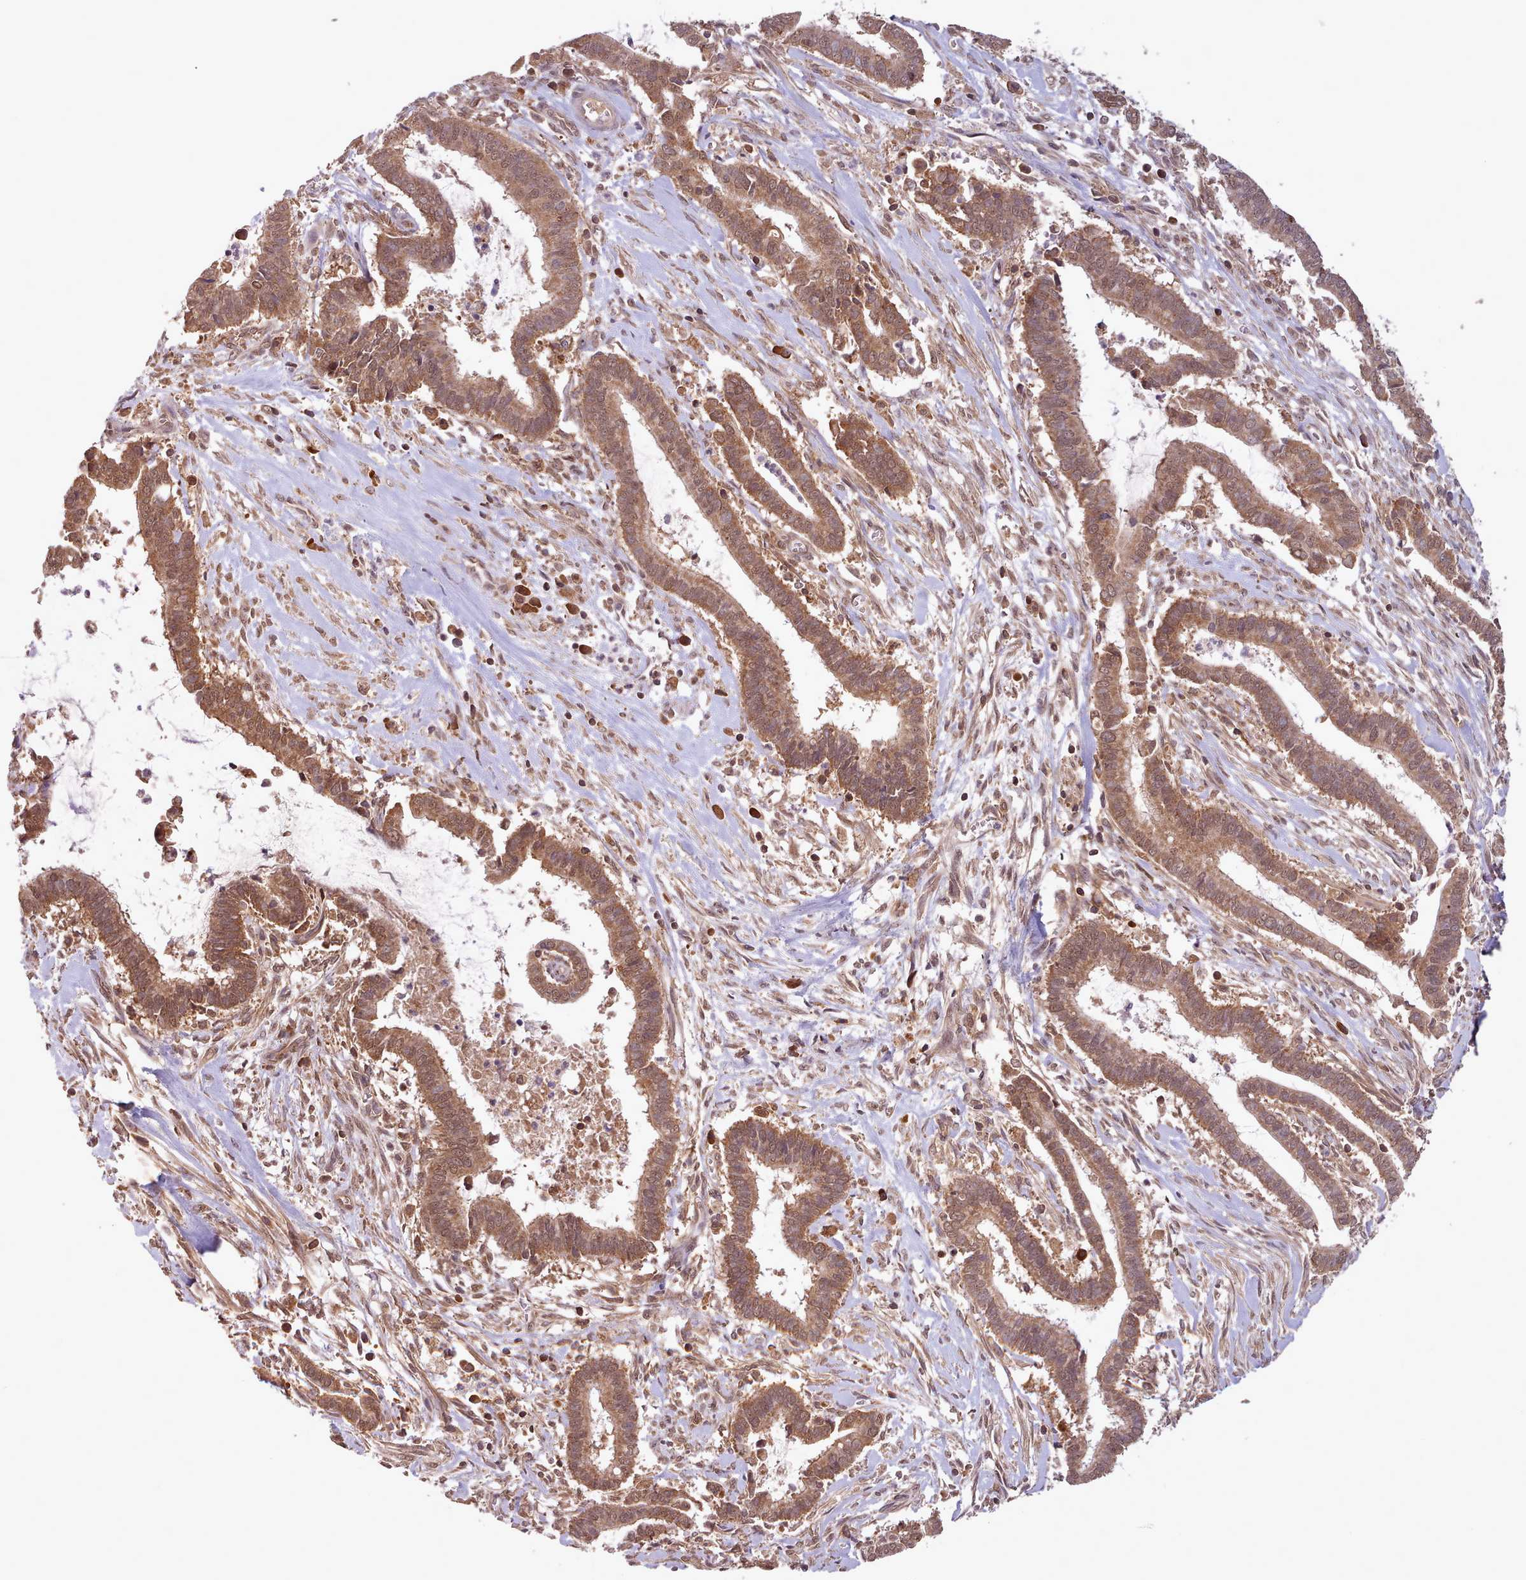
{"staining": {"intensity": "moderate", "quantity": ">75%", "location": "cytoplasmic/membranous,nuclear"}, "tissue": "cervical cancer", "cell_type": "Tumor cells", "image_type": "cancer", "snomed": [{"axis": "morphology", "description": "Adenocarcinoma, NOS"}, {"axis": "topography", "description": "Cervix"}], "caption": "Protein positivity by IHC reveals moderate cytoplasmic/membranous and nuclear positivity in about >75% of tumor cells in adenocarcinoma (cervical).", "gene": "PIP4P1", "patient": {"sex": "female", "age": 44}}